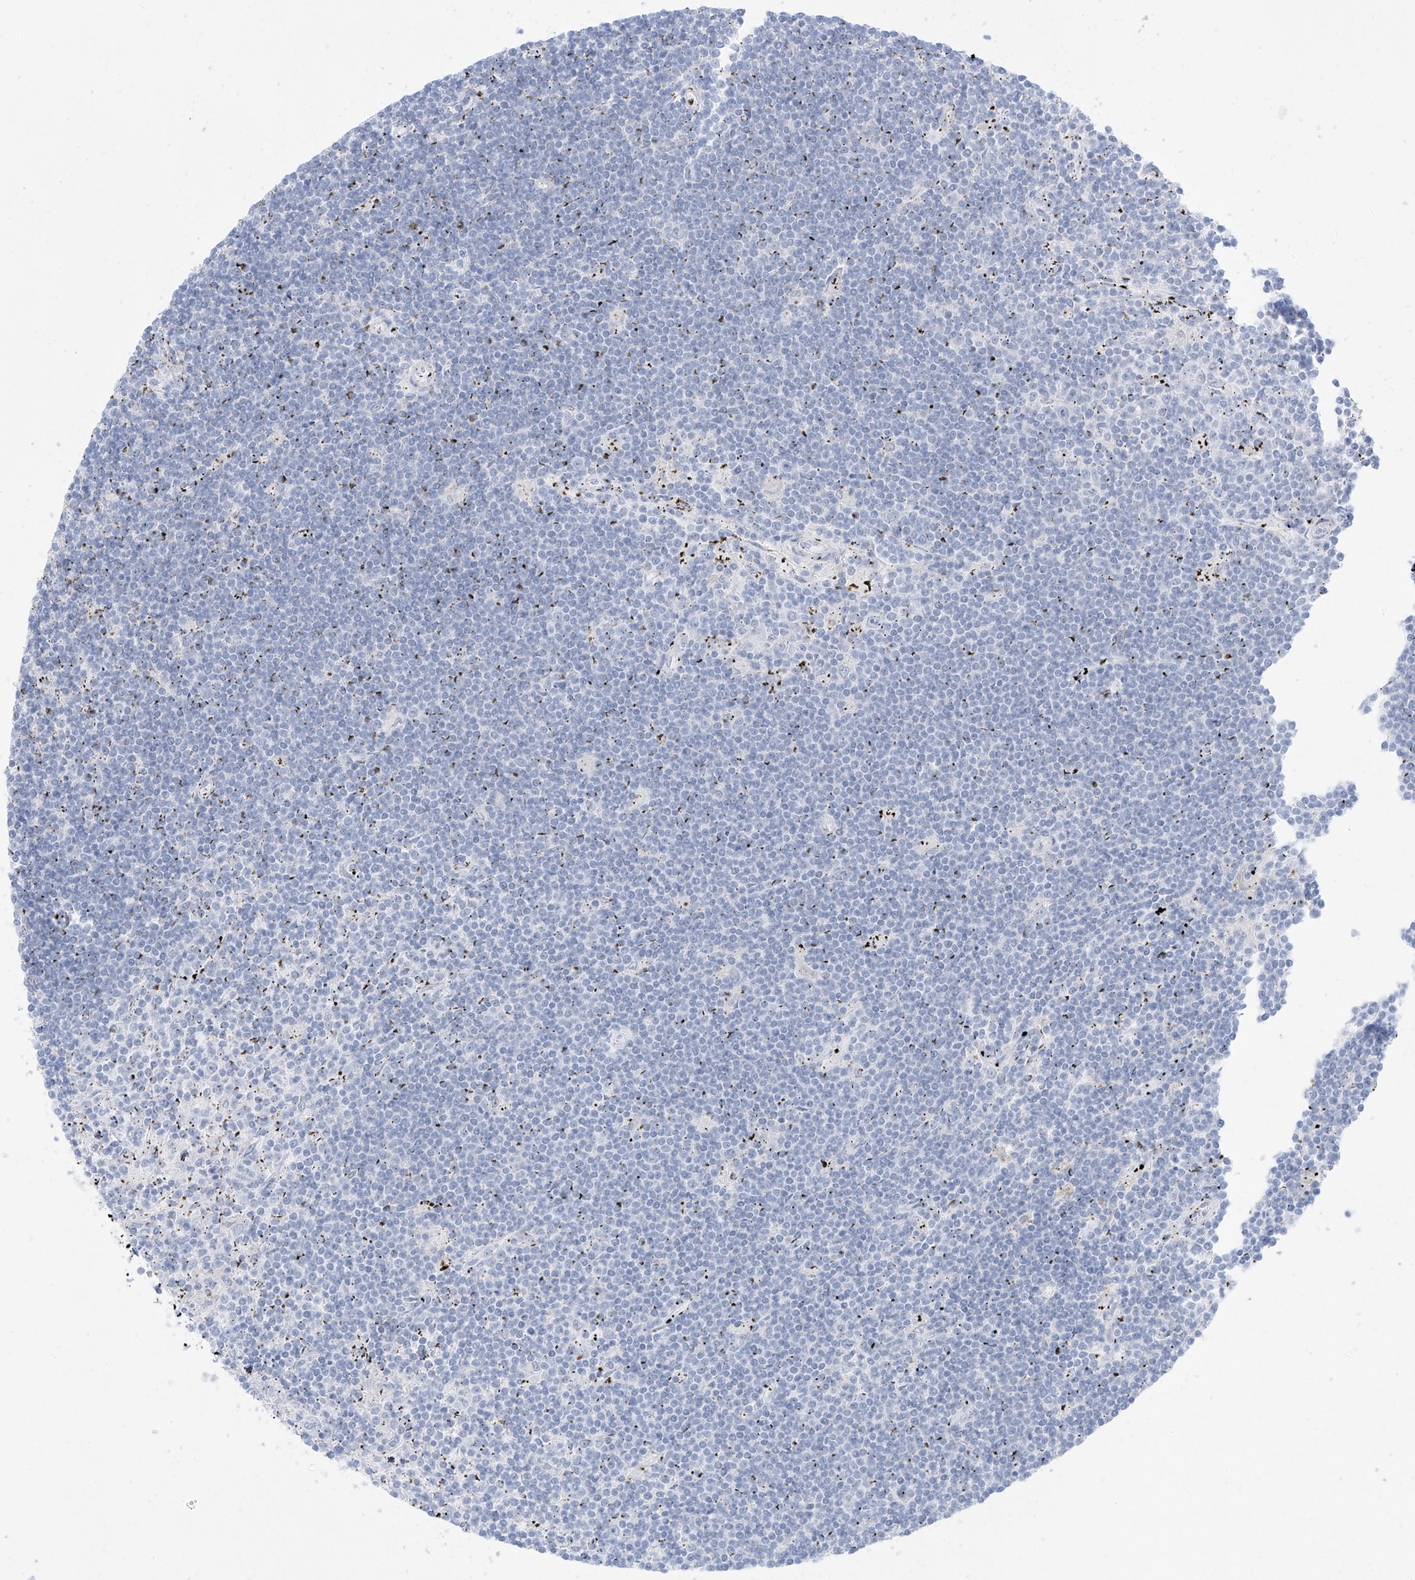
{"staining": {"intensity": "negative", "quantity": "none", "location": "none"}, "tissue": "lymphoma", "cell_type": "Tumor cells", "image_type": "cancer", "snomed": [{"axis": "morphology", "description": "Malignant lymphoma, non-Hodgkin's type, Low grade"}, {"axis": "topography", "description": "Spleen"}], "caption": "Protein analysis of malignant lymphoma, non-Hodgkin's type (low-grade) exhibits no significant staining in tumor cells.", "gene": "PSPH", "patient": {"sex": "male", "age": 76}}